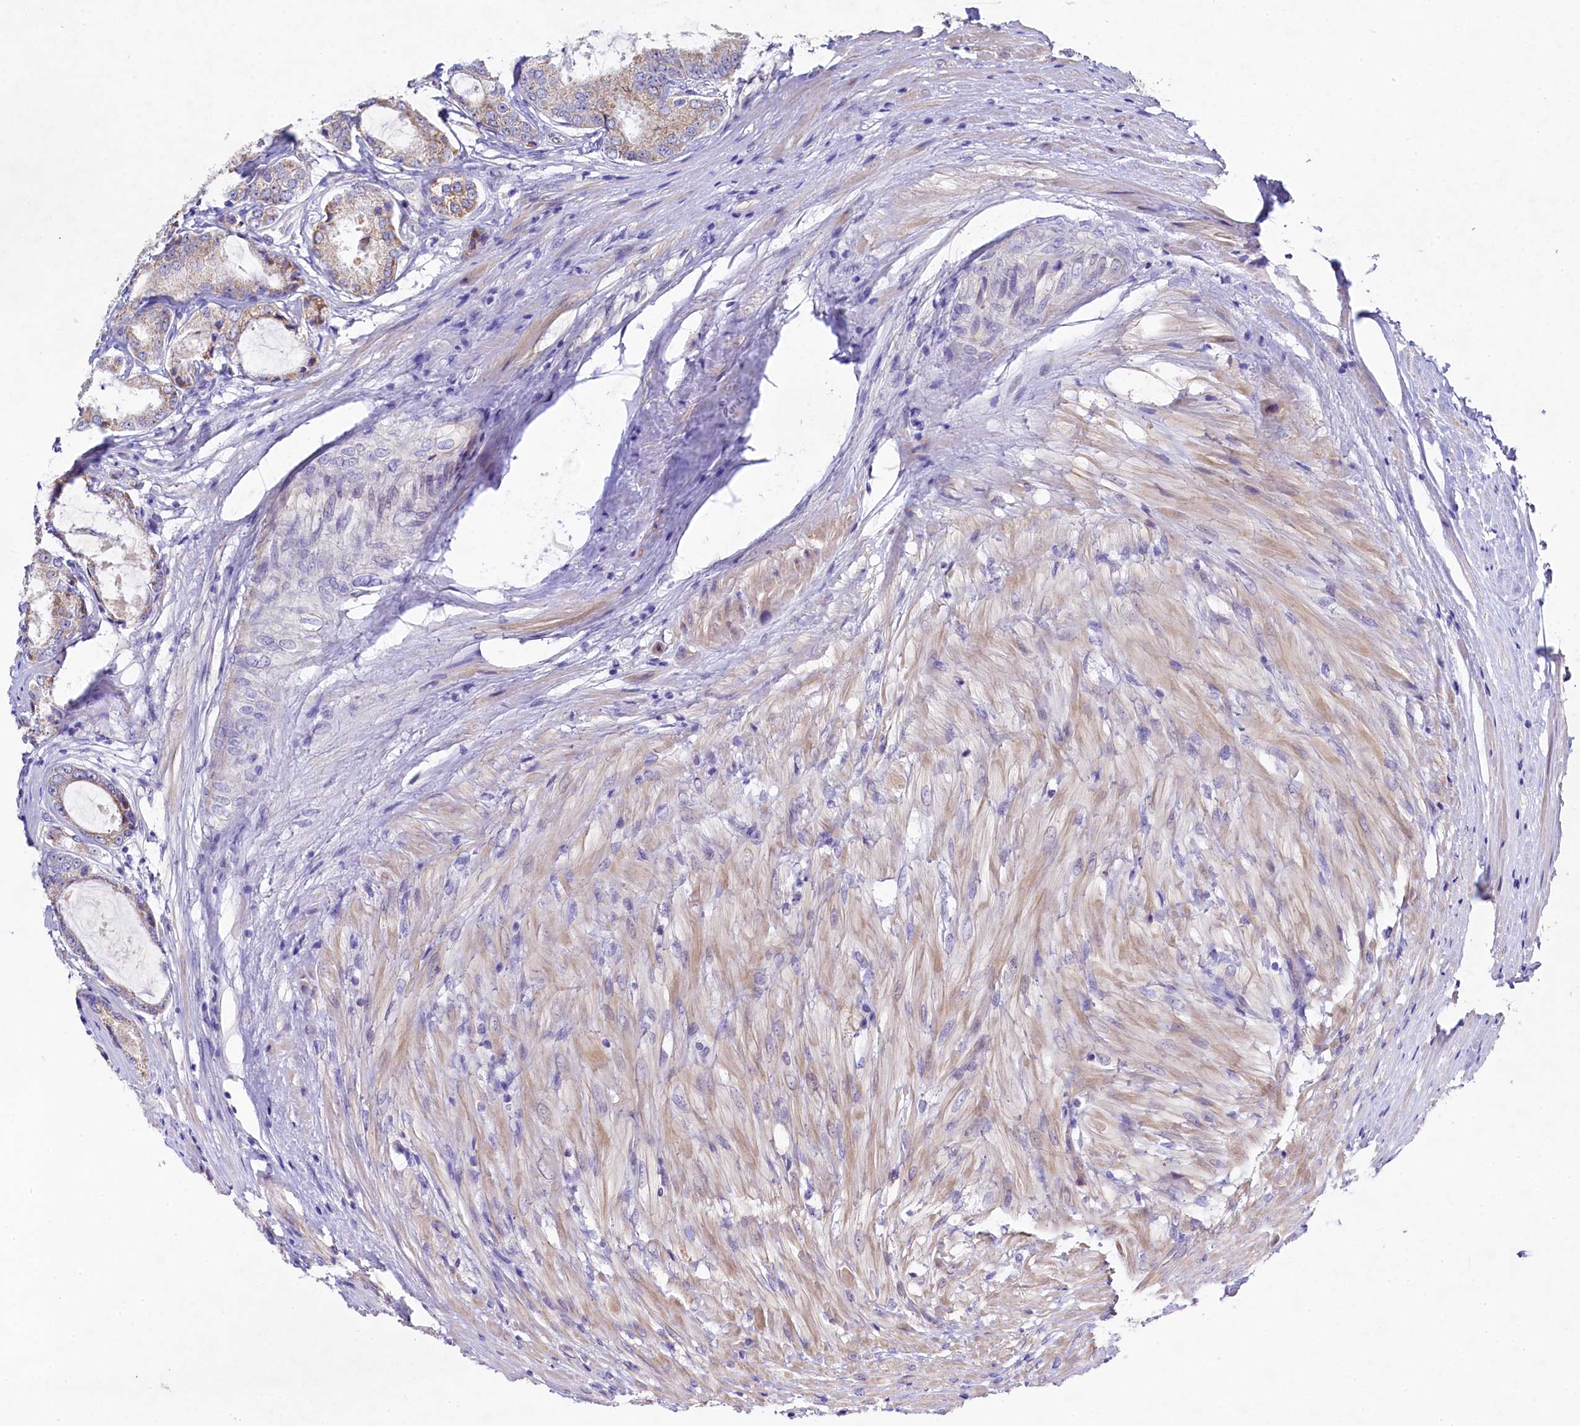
{"staining": {"intensity": "weak", "quantity": "25%-75%", "location": "cytoplasmic/membranous"}, "tissue": "prostate cancer", "cell_type": "Tumor cells", "image_type": "cancer", "snomed": [{"axis": "morphology", "description": "Adenocarcinoma, Low grade"}, {"axis": "topography", "description": "Prostate"}], "caption": "A micrograph of prostate cancer stained for a protein exhibits weak cytoplasmic/membranous brown staining in tumor cells.", "gene": "FXYD6", "patient": {"sex": "male", "age": 68}}